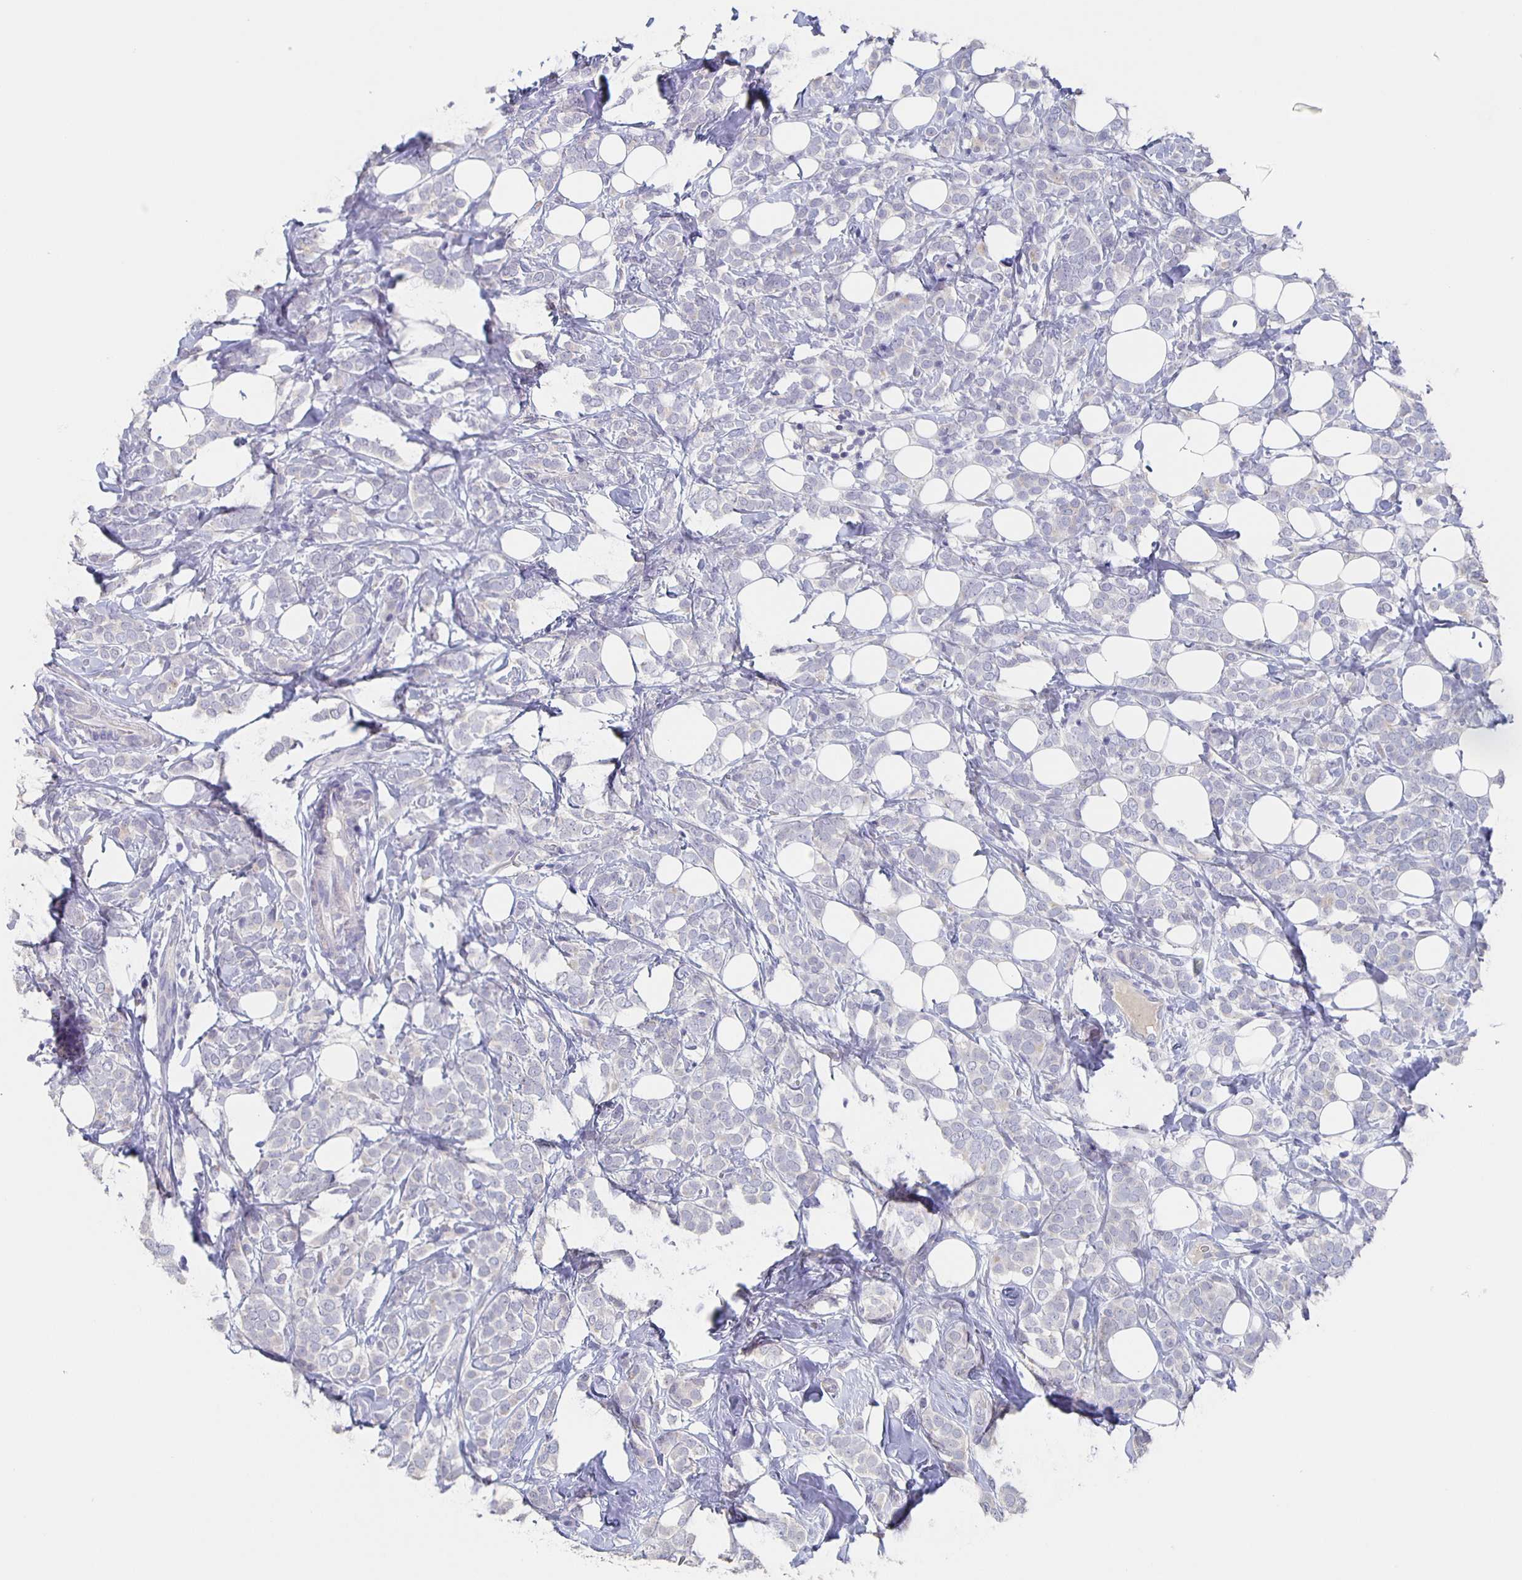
{"staining": {"intensity": "negative", "quantity": "none", "location": "none"}, "tissue": "breast cancer", "cell_type": "Tumor cells", "image_type": "cancer", "snomed": [{"axis": "morphology", "description": "Lobular carcinoma"}, {"axis": "topography", "description": "Breast"}], "caption": "The IHC micrograph has no significant staining in tumor cells of lobular carcinoma (breast) tissue.", "gene": "CACNA2D2", "patient": {"sex": "female", "age": 49}}